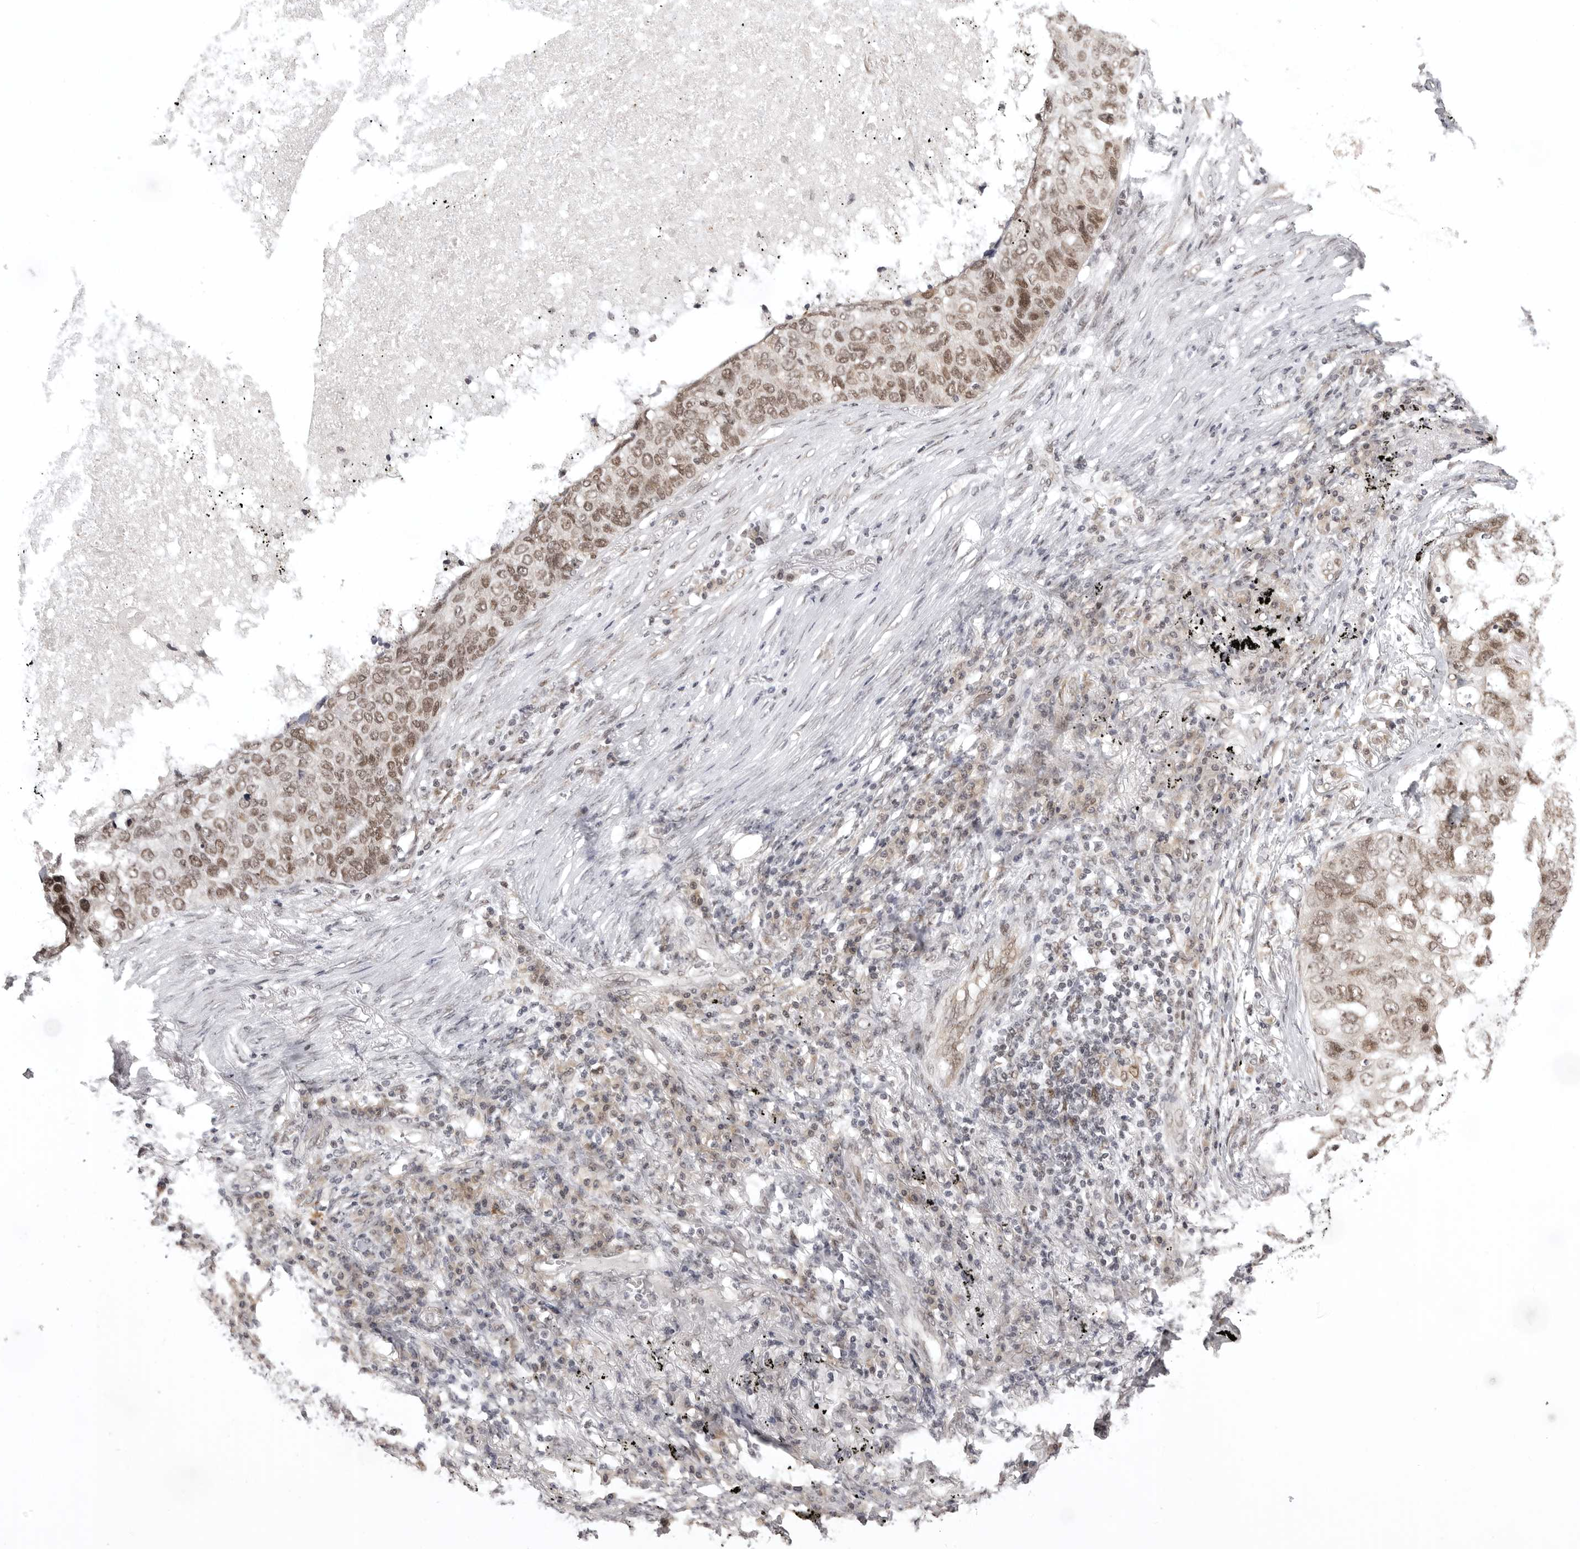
{"staining": {"intensity": "moderate", "quantity": ">75%", "location": "nuclear"}, "tissue": "lung cancer", "cell_type": "Tumor cells", "image_type": "cancer", "snomed": [{"axis": "morphology", "description": "Squamous cell carcinoma, NOS"}, {"axis": "topography", "description": "Lung"}], "caption": "Immunohistochemical staining of lung cancer (squamous cell carcinoma) shows medium levels of moderate nuclear staining in about >75% of tumor cells.", "gene": "PRDM10", "patient": {"sex": "female", "age": 63}}